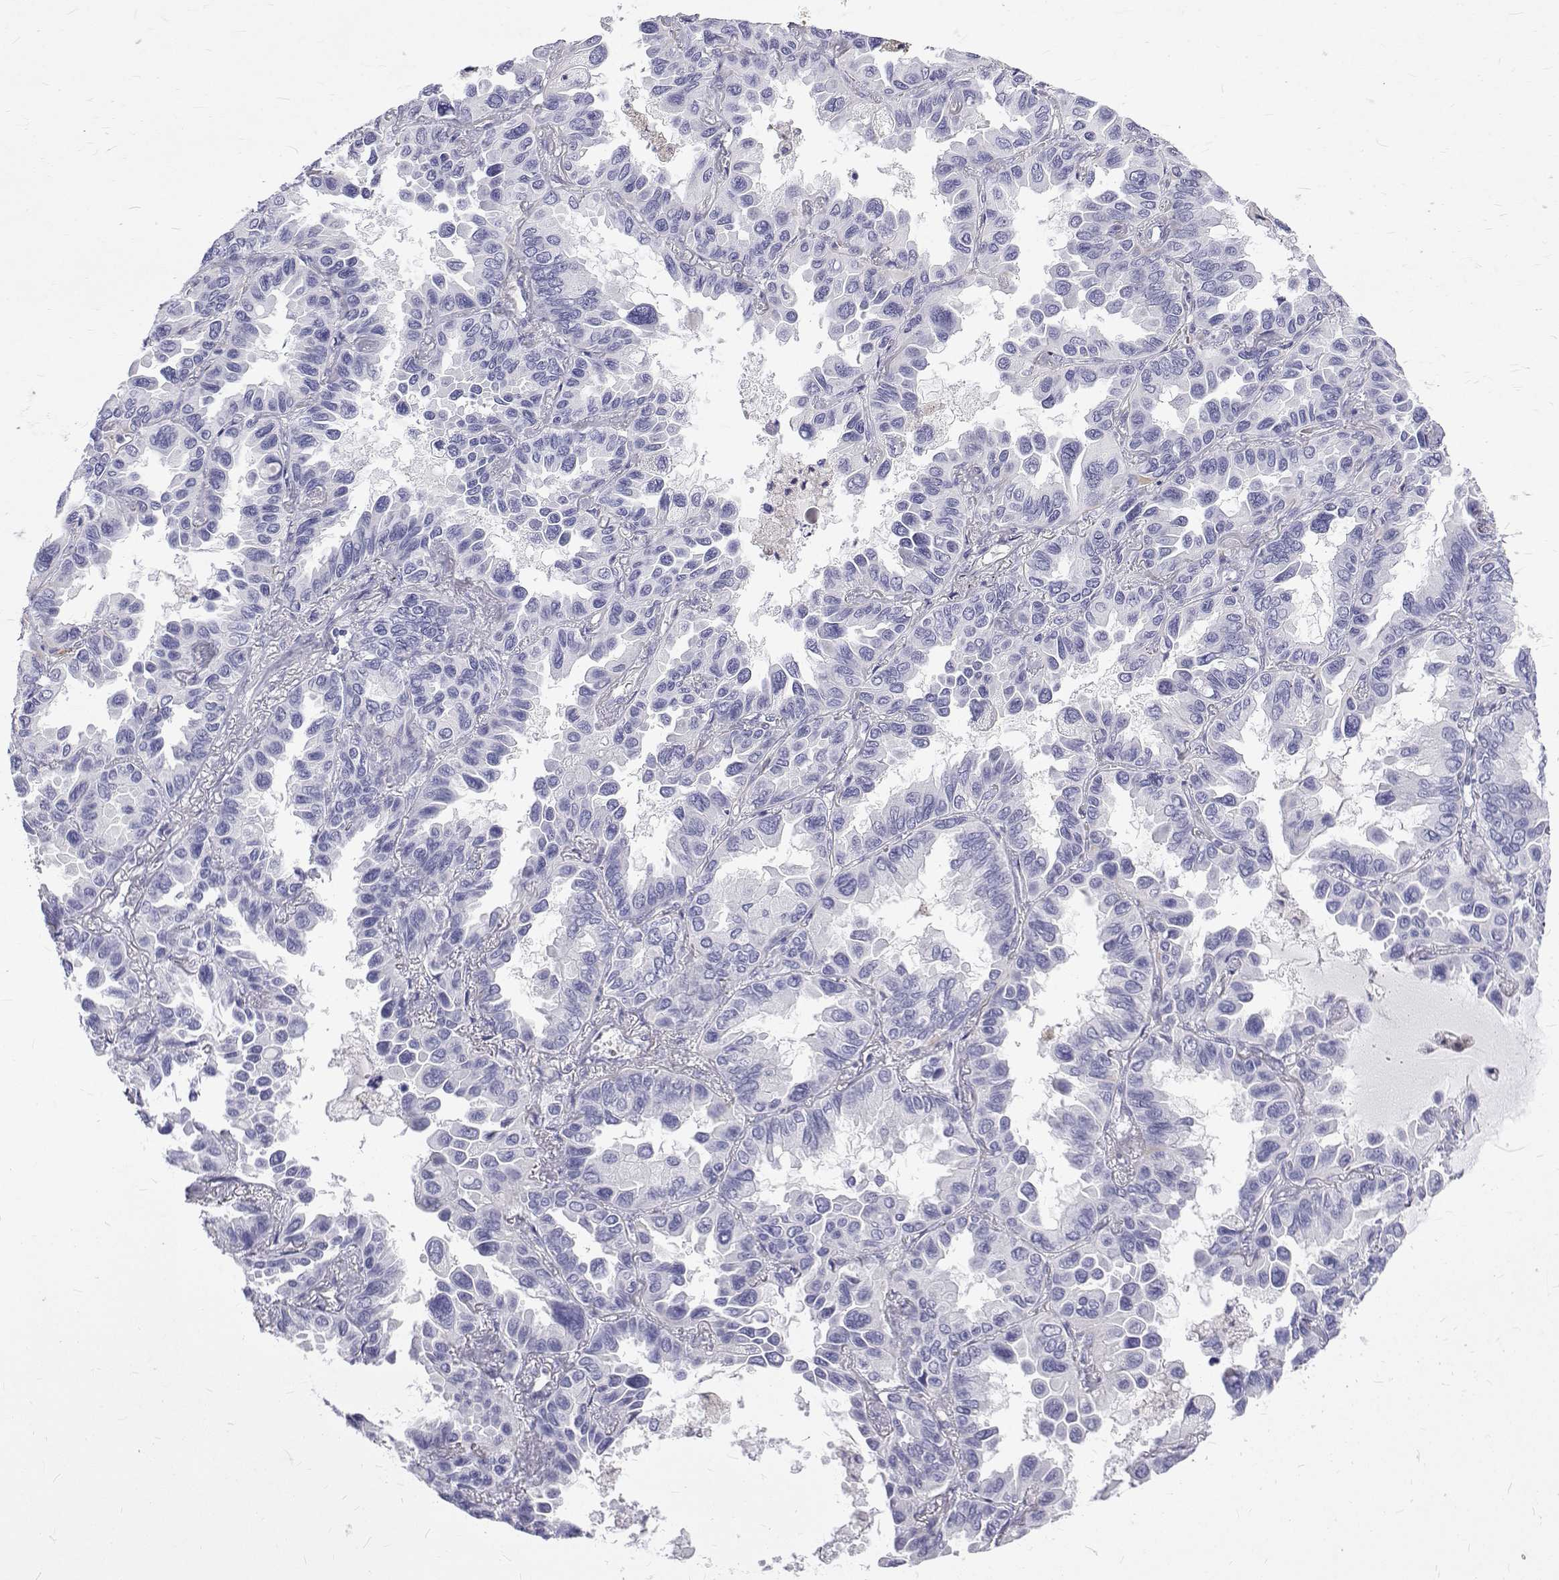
{"staining": {"intensity": "negative", "quantity": "none", "location": "none"}, "tissue": "lung cancer", "cell_type": "Tumor cells", "image_type": "cancer", "snomed": [{"axis": "morphology", "description": "Adenocarcinoma, NOS"}, {"axis": "topography", "description": "Lung"}], "caption": "The image reveals no significant staining in tumor cells of lung cancer (adenocarcinoma).", "gene": "OPRPN", "patient": {"sex": "male", "age": 64}}